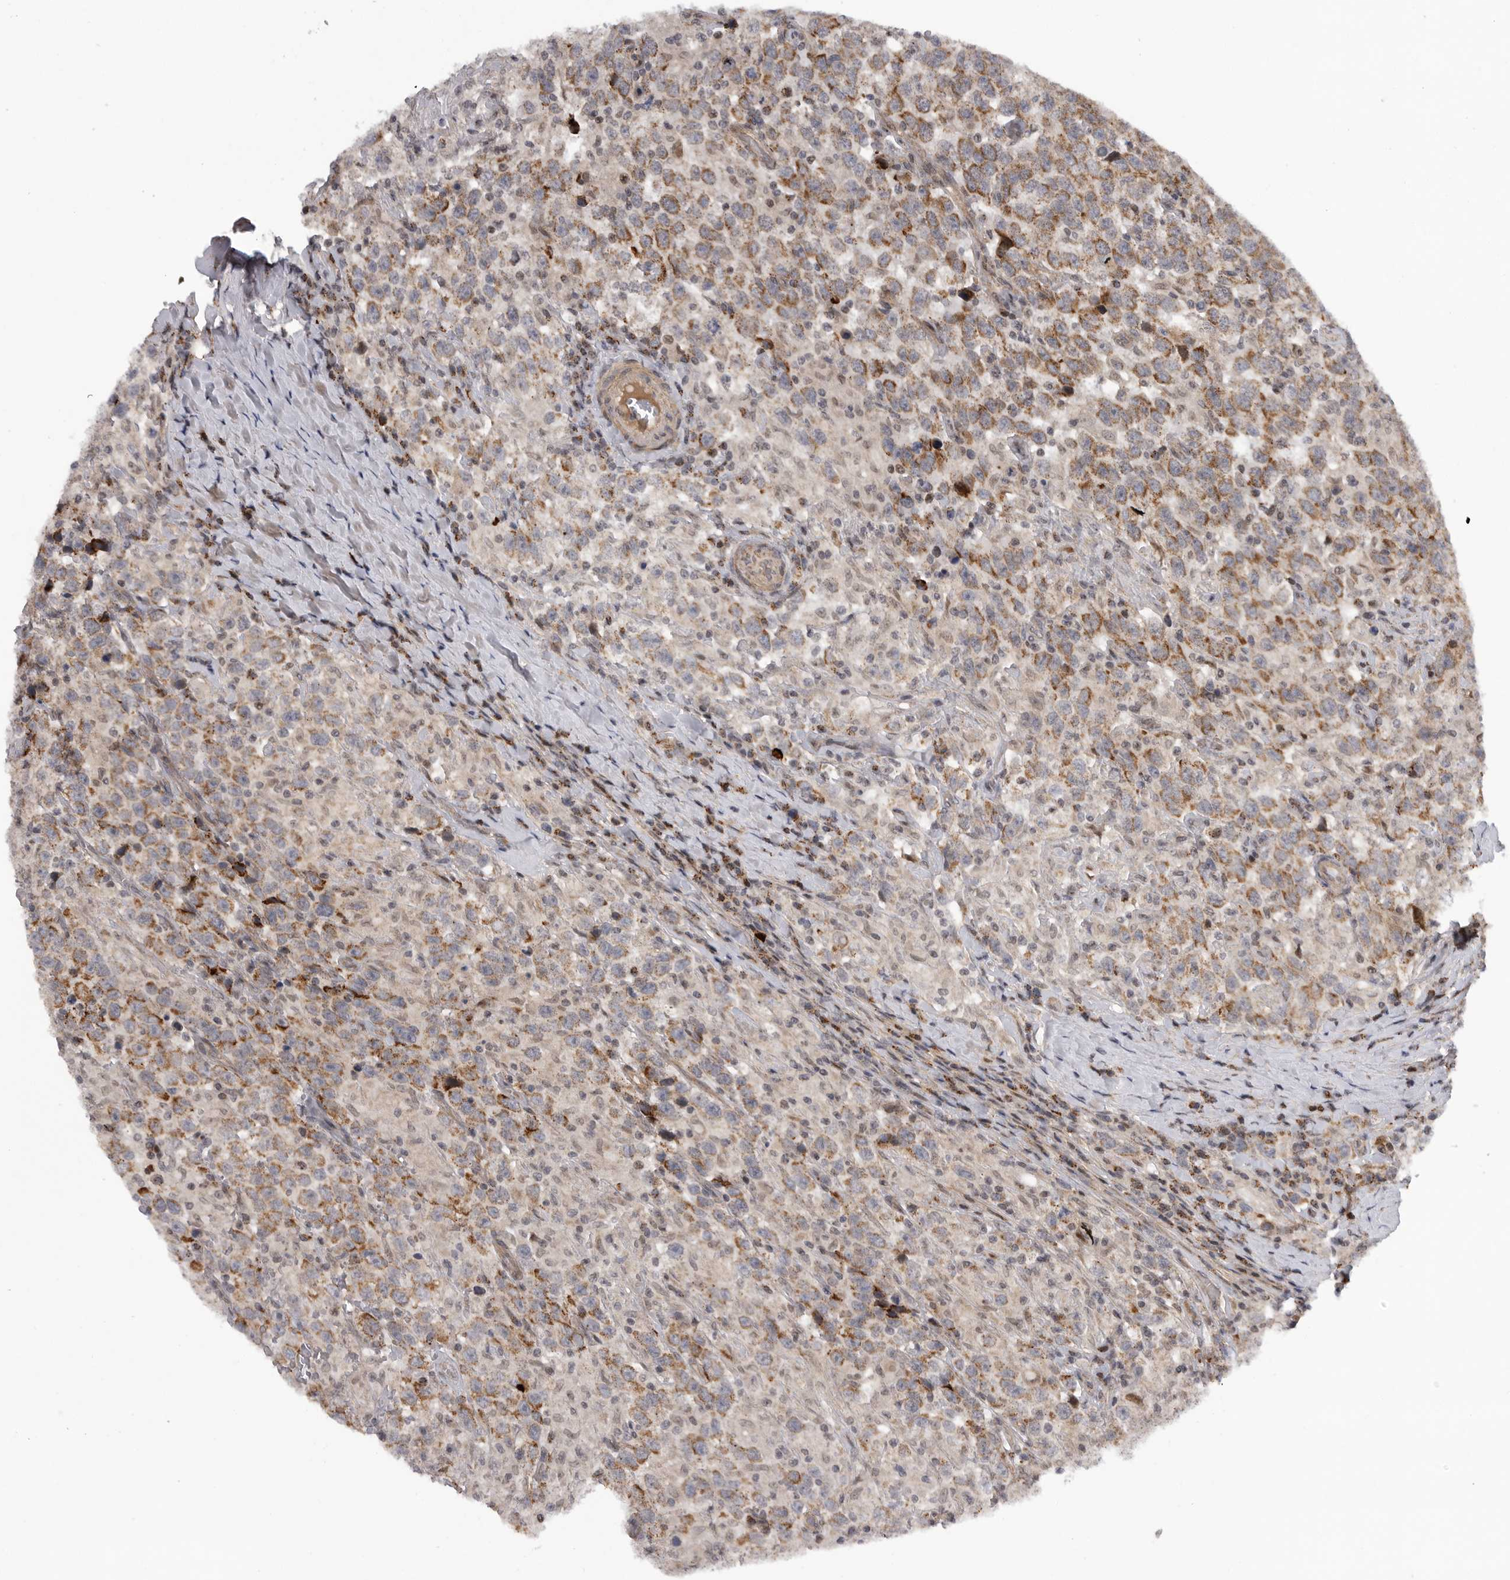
{"staining": {"intensity": "strong", "quantity": "25%-75%", "location": "cytoplasmic/membranous"}, "tissue": "testis cancer", "cell_type": "Tumor cells", "image_type": "cancer", "snomed": [{"axis": "morphology", "description": "Seminoma, NOS"}, {"axis": "topography", "description": "Testis"}], "caption": "The immunohistochemical stain highlights strong cytoplasmic/membranous expression in tumor cells of testis cancer (seminoma) tissue. The protein of interest is stained brown, and the nuclei are stained in blue (DAB IHC with brightfield microscopy, high magnification).", "gene": "TMPRSS11F", "patient": {"sex": "male", "age": 41}}